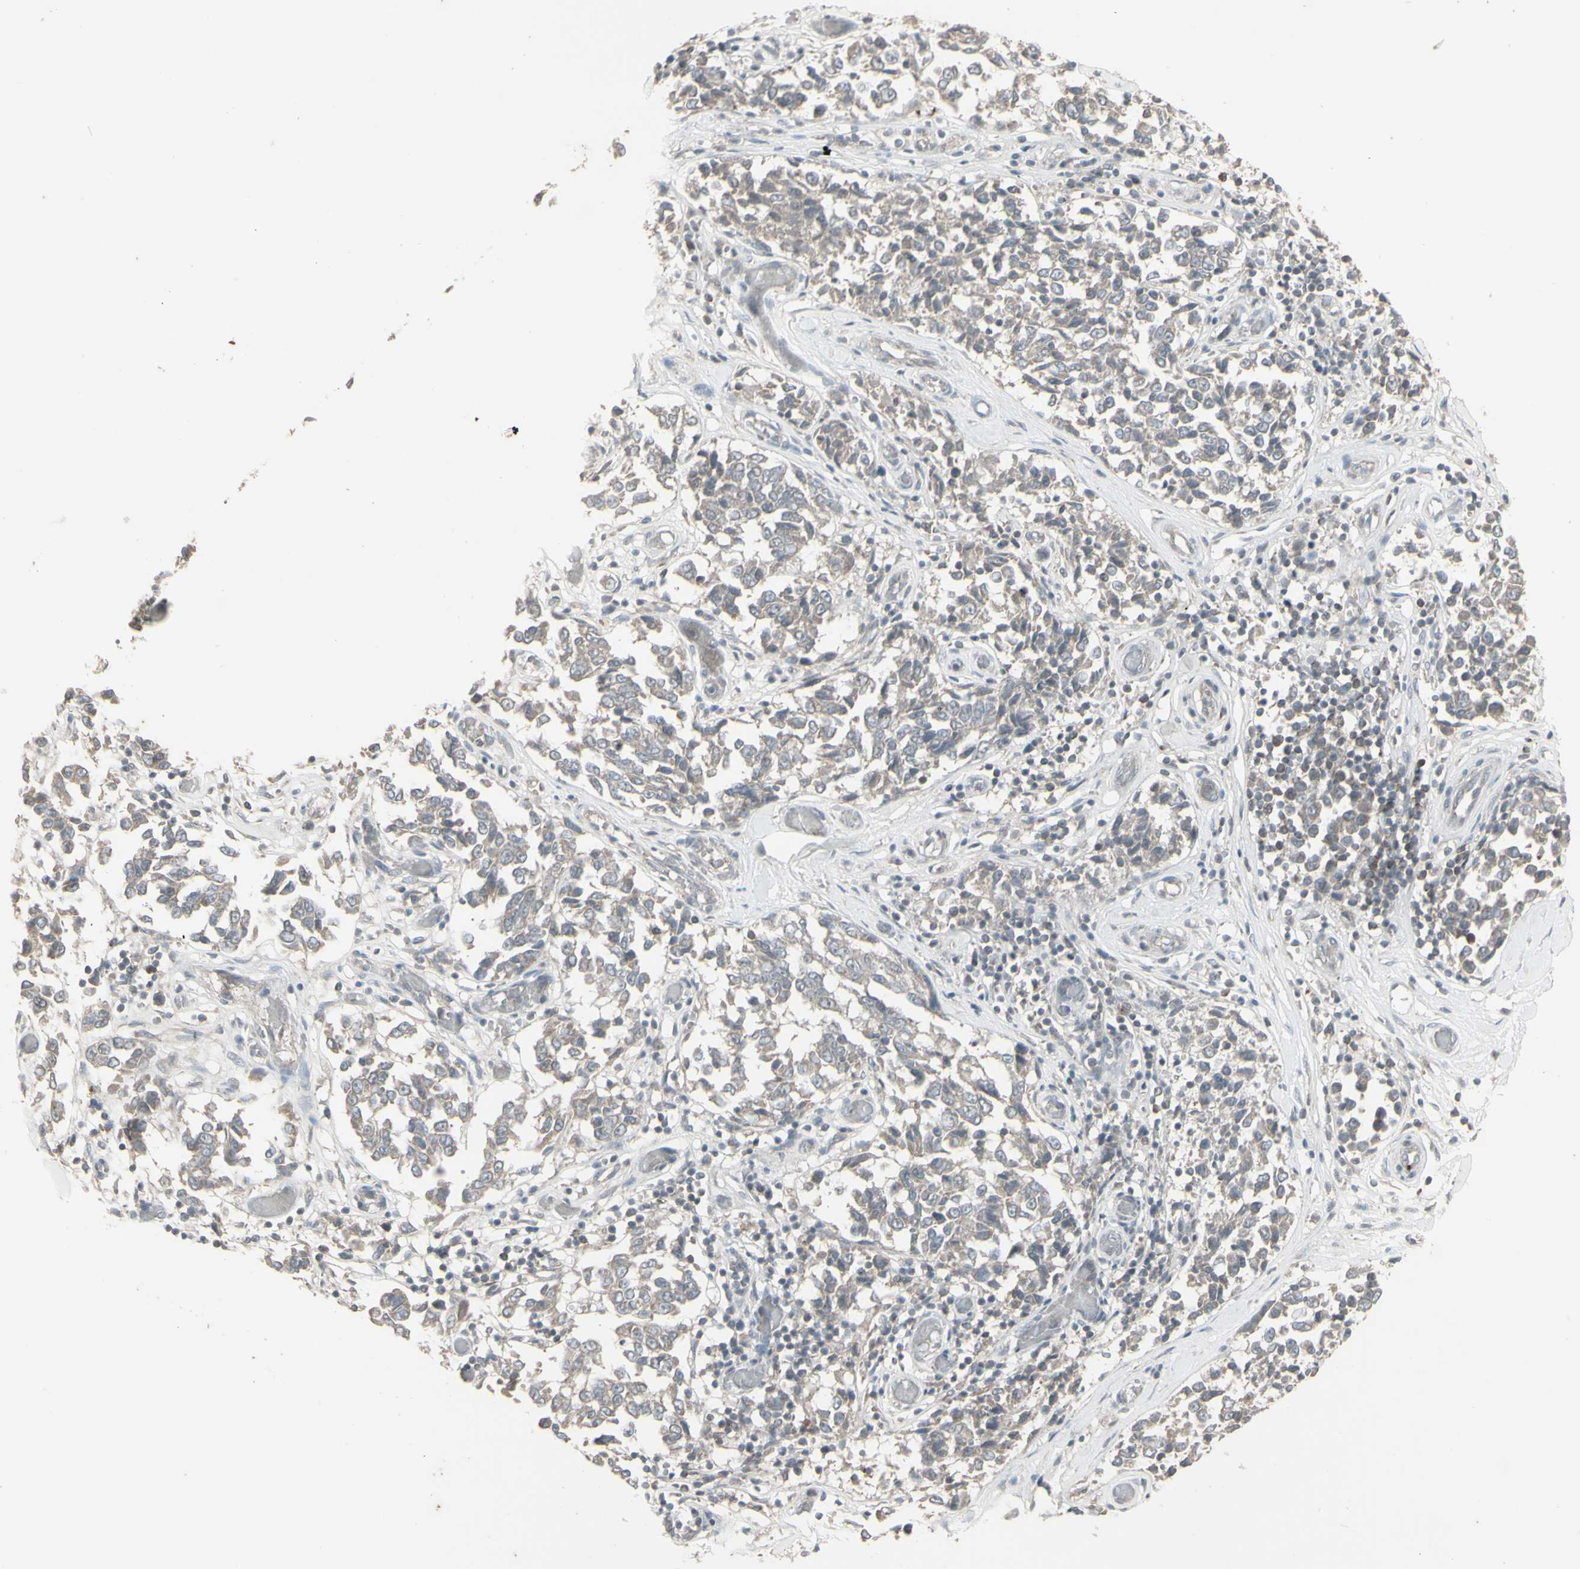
{"staining": {"intensity": "negative", "quantity": "none", "location": "none"}, "tissue": "melanoma", "cell_type": "Tumor cells", "image_type": "cancer", "snomed": [{"axis": "morphology", "description": "Malignant melanoma, NOS"}, {"axis": "topography", "description": "Skin"}], "caption": "DAB immunohistochemical staining of human melanoma reveals no significant positivity in tumor cells.", "gene": "CSK", "patient": {"sex": "female", "age": 64}}